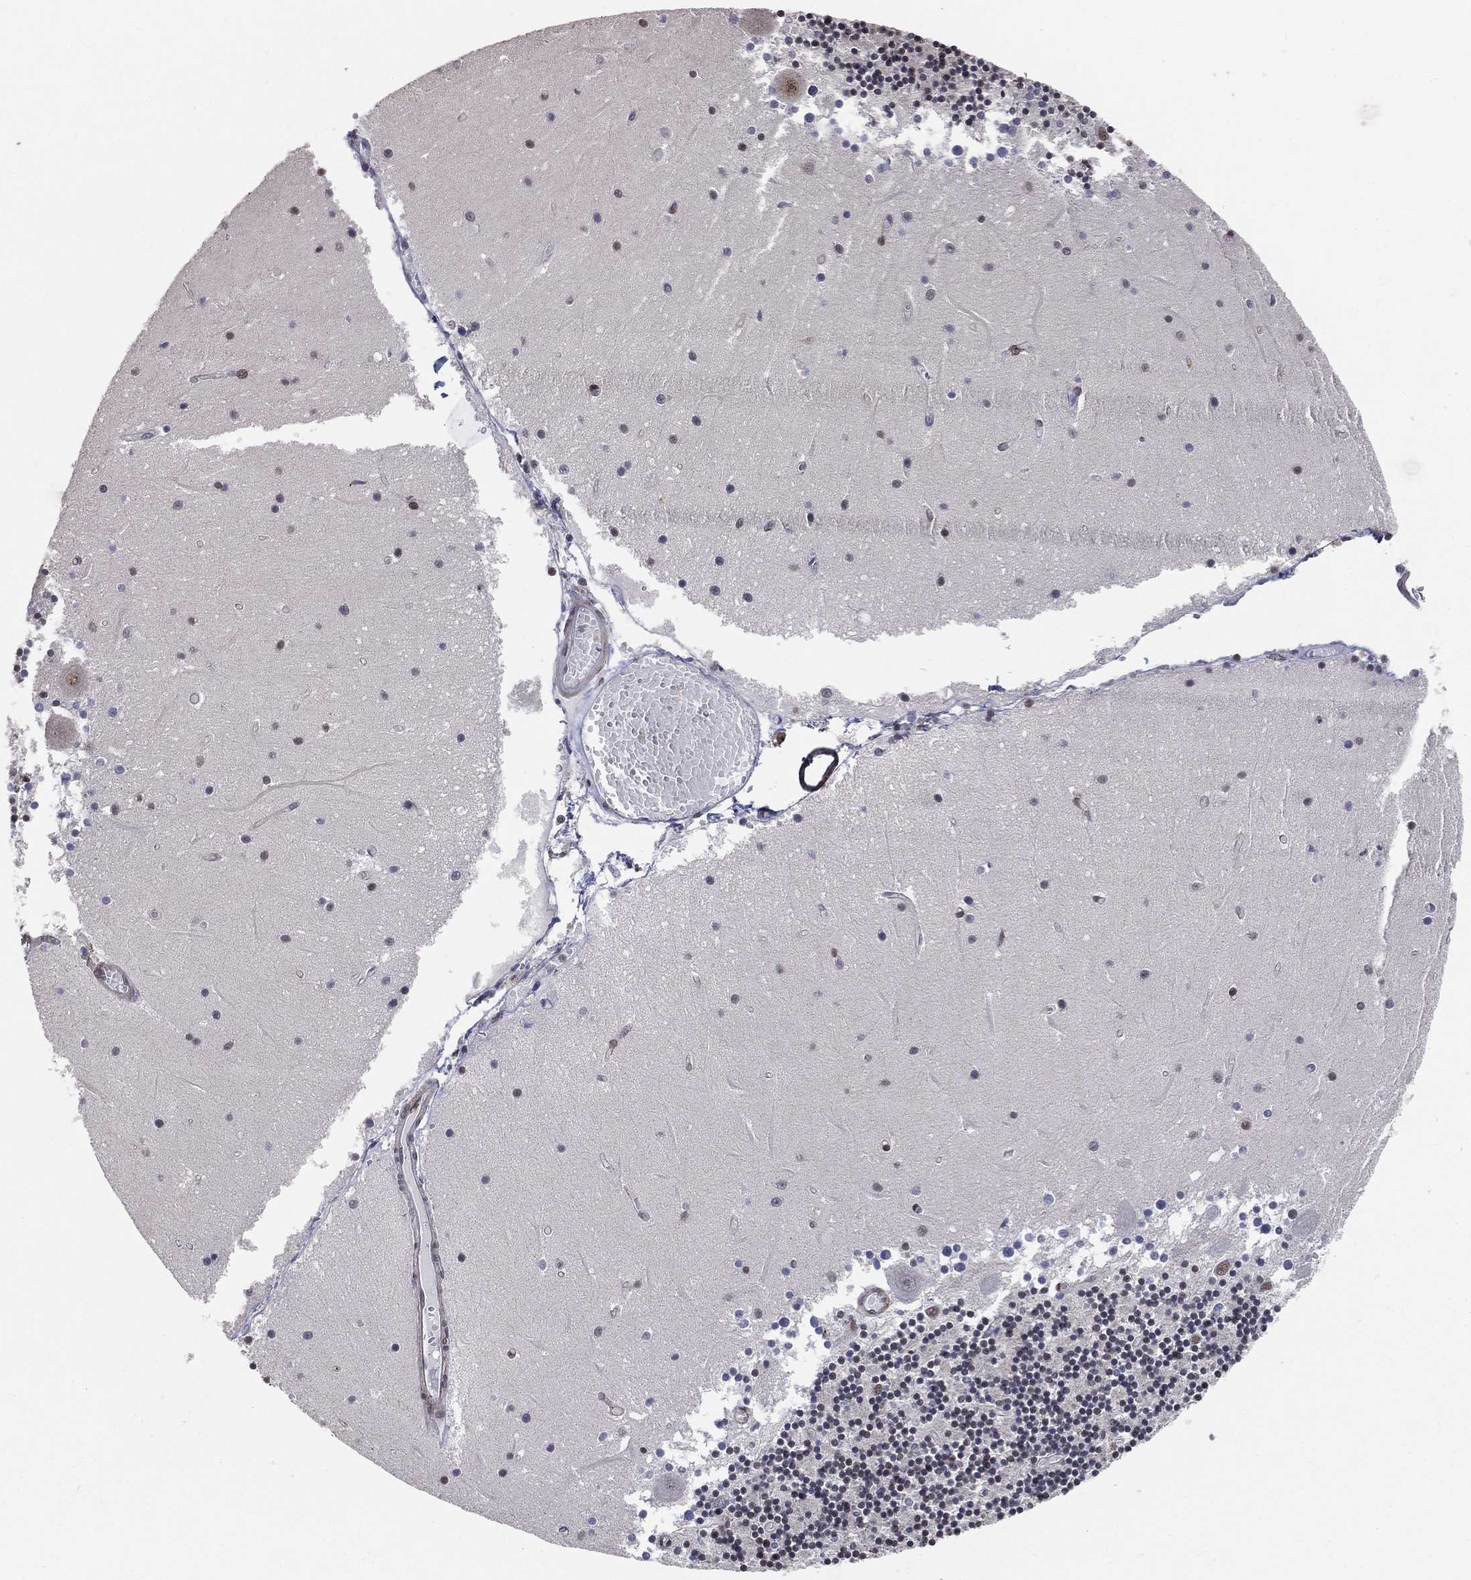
{"staining": {"intensity": "weak", "quantity": ">75%", "location": "nuclear"}, "tissue": "cerebellum", "cell_type": "Cells in granular layer", "image_type": "normal", "snomed": [{"axis": "morphology", "description": "Normal tissue, NOS"}, {"axis": "topography", "description": "Cerebellum"}], "caption": "Protein expression by IHC exhibits weak nuclear staining in about >75% of cells in granular layer in unremarkable cerebellum.", "gene": "RSRC2", "patient": {"sex": "female", "age": 28}}